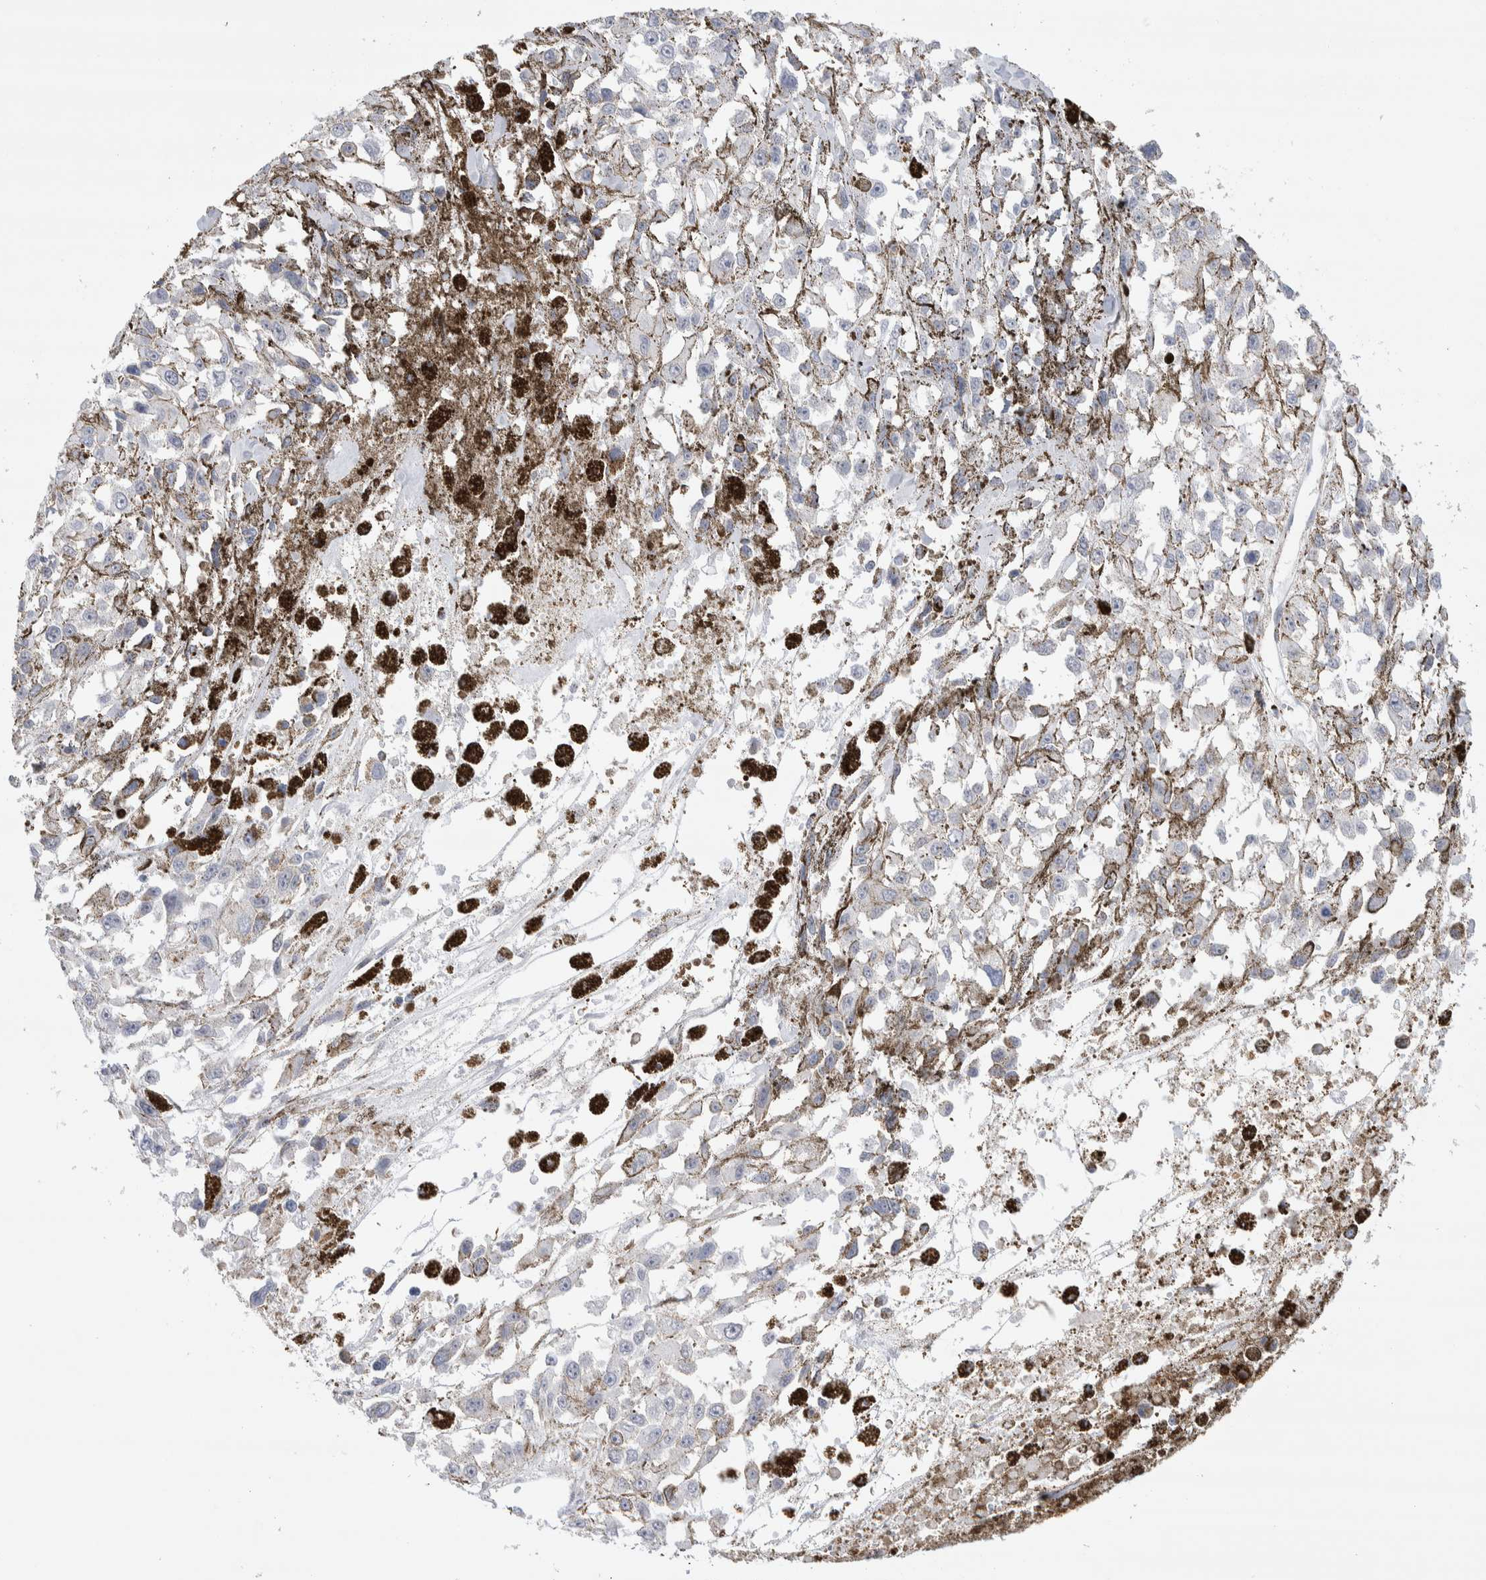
{"staining": {"intensity": "negative", "quantity": "none", "location": "none"}, "tissue": "melanoma", "cell_type": "Tumor cells", "image_type": "cancer", "snomed": [{"axis": "morphology", "description": "Malignant melanoma, Metastatic site"}, {"axis": "topography", "description": "Lymph node"}], "caption": "There is no significant positivity in tumor cells of melanoma.", "gene": "SEPTIN4", "patient": {"sex": "male", "age": 59}}